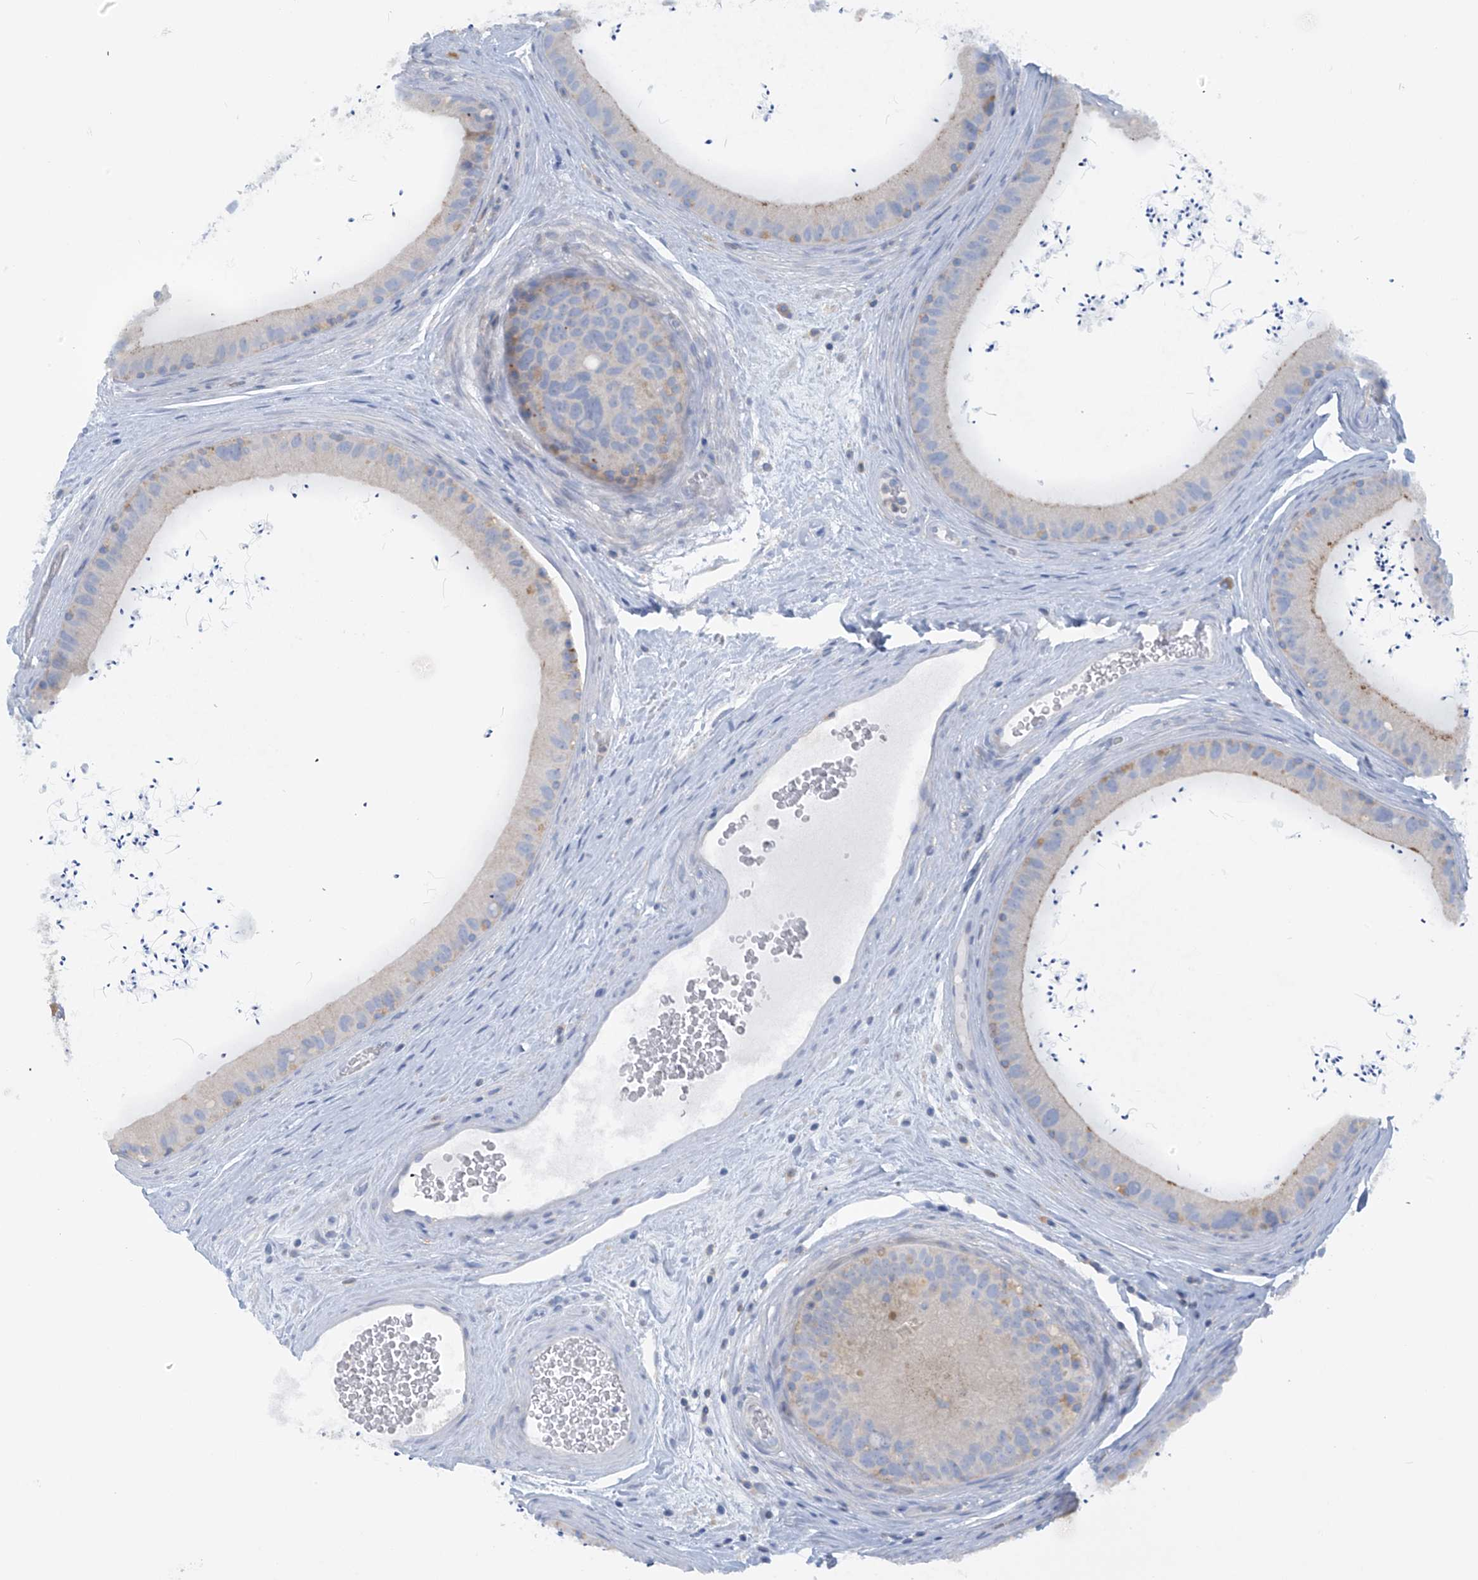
{"staining": {"intensity": "weak", "quantity": "25%-75%", "location": "cytoplasmic/membranous"}, "tissue": "epididymis", "cell_type": "Glandular cells", "image_type": "normal", "snomed": [{"axis": "morphology", "description": "Normal tissue, NOS"}, {"axis": "topography", "description": "Epididymis, spermatic cord, NOS"}], "caption": "Immunohistochemical staining of unremarkable human epididymis displays 25%-75% levels of weak cytoplasmic/membranous protein positivity in approximately 25%-75% of glandular cells. The staining was performed using DAB, with brown indicating positive protein expression. Nuclei are stained blue with hematoxylin.", "gene": "SLC6A12", "patient": {"sex": "male", "age": 50}}